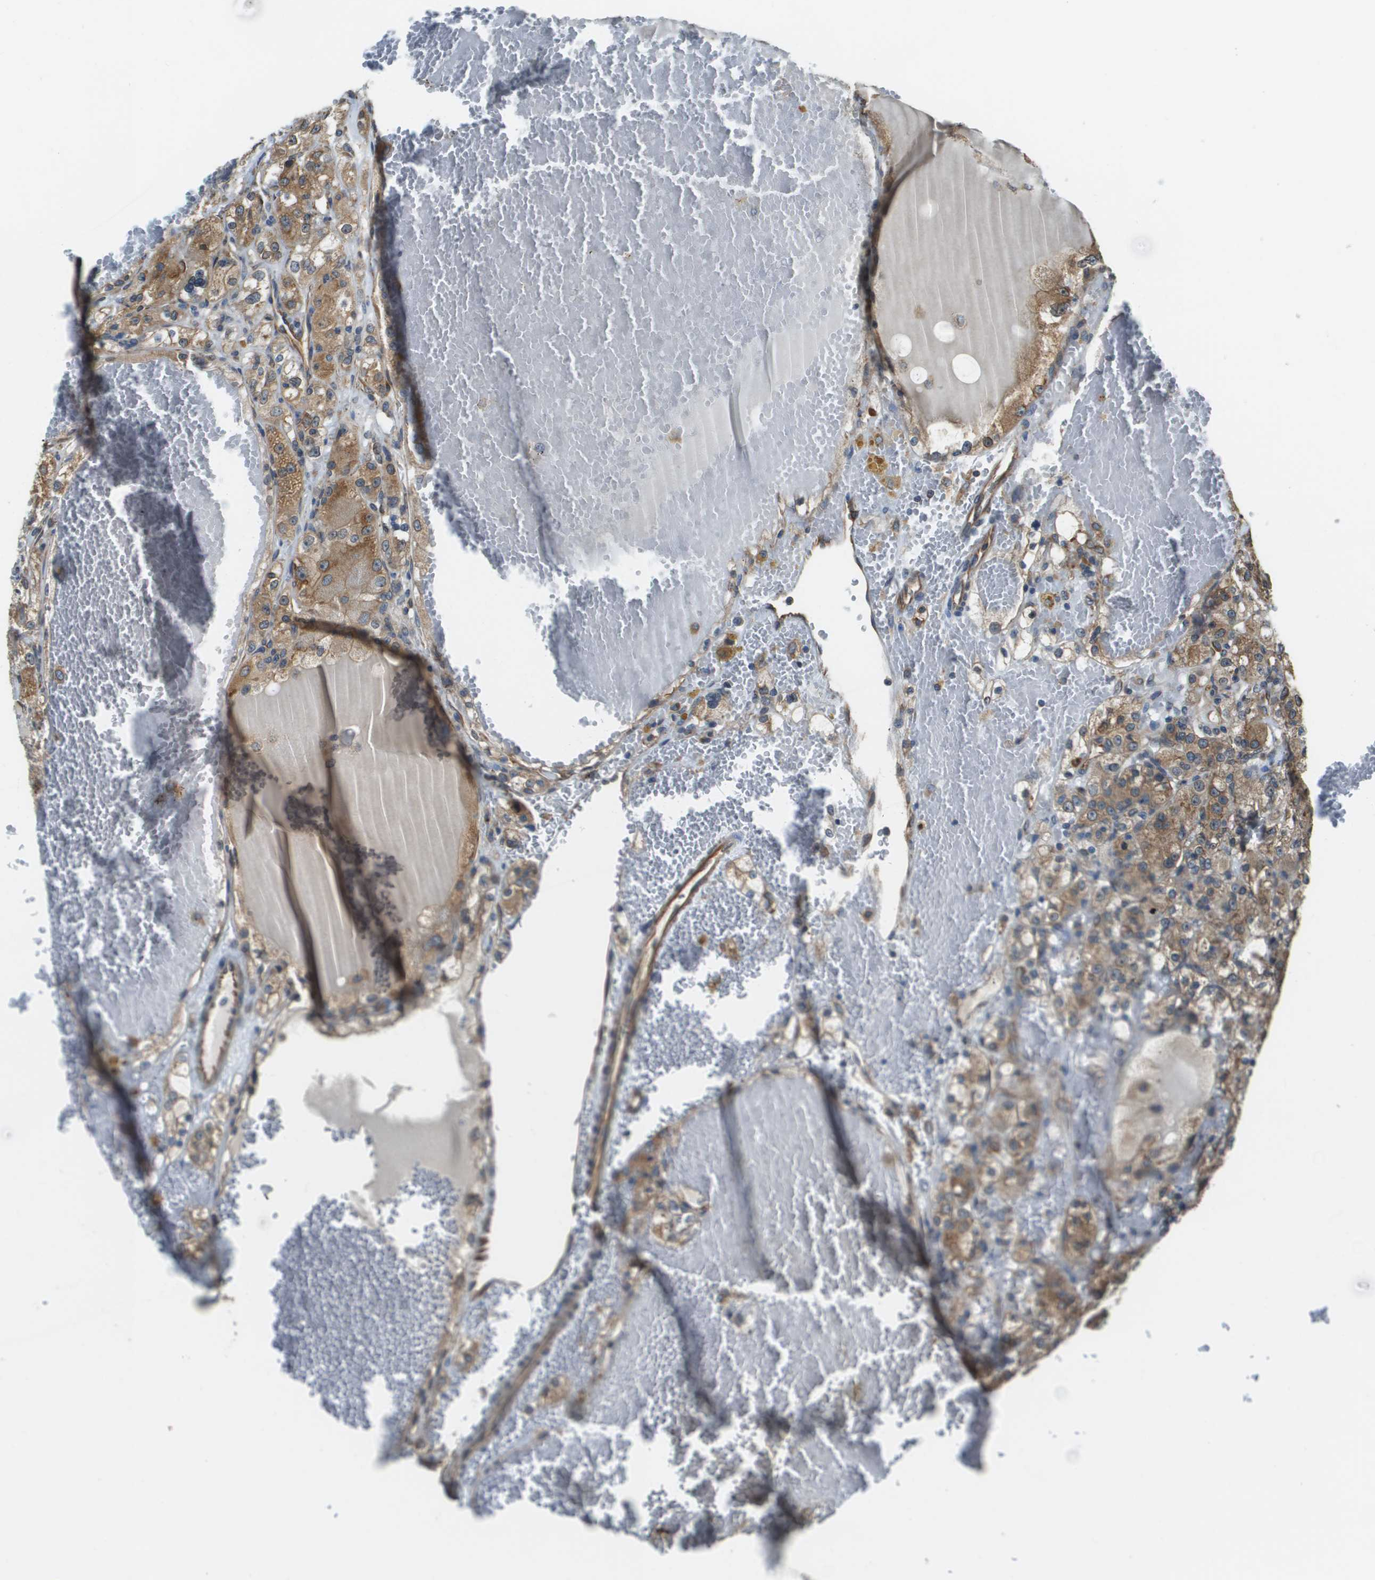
{"staining": {"intensity": "moderate", "quantity": ">75%", "location": "cytoplasmic/membranous"}, "tissue": "renal cancer", "cell_type": "Tumor cells", "image_type": "cancer", "snomed": [{"axis": "morphology", "description": "Normal tissue, NOS"}, {"axis": "morphology", "description": "Adenocarcinoma, NOS"}, {"axis": "topography", "description": "Kidney"}], "caption": "Renal cancer stained with immunohistochemistry (IHC) exhibits moderate cytoplasmic/membranous staining in approximately >75% of tumor cells.", "gene": "SEC62", "patient": {"sex": "male", "age": 61}}